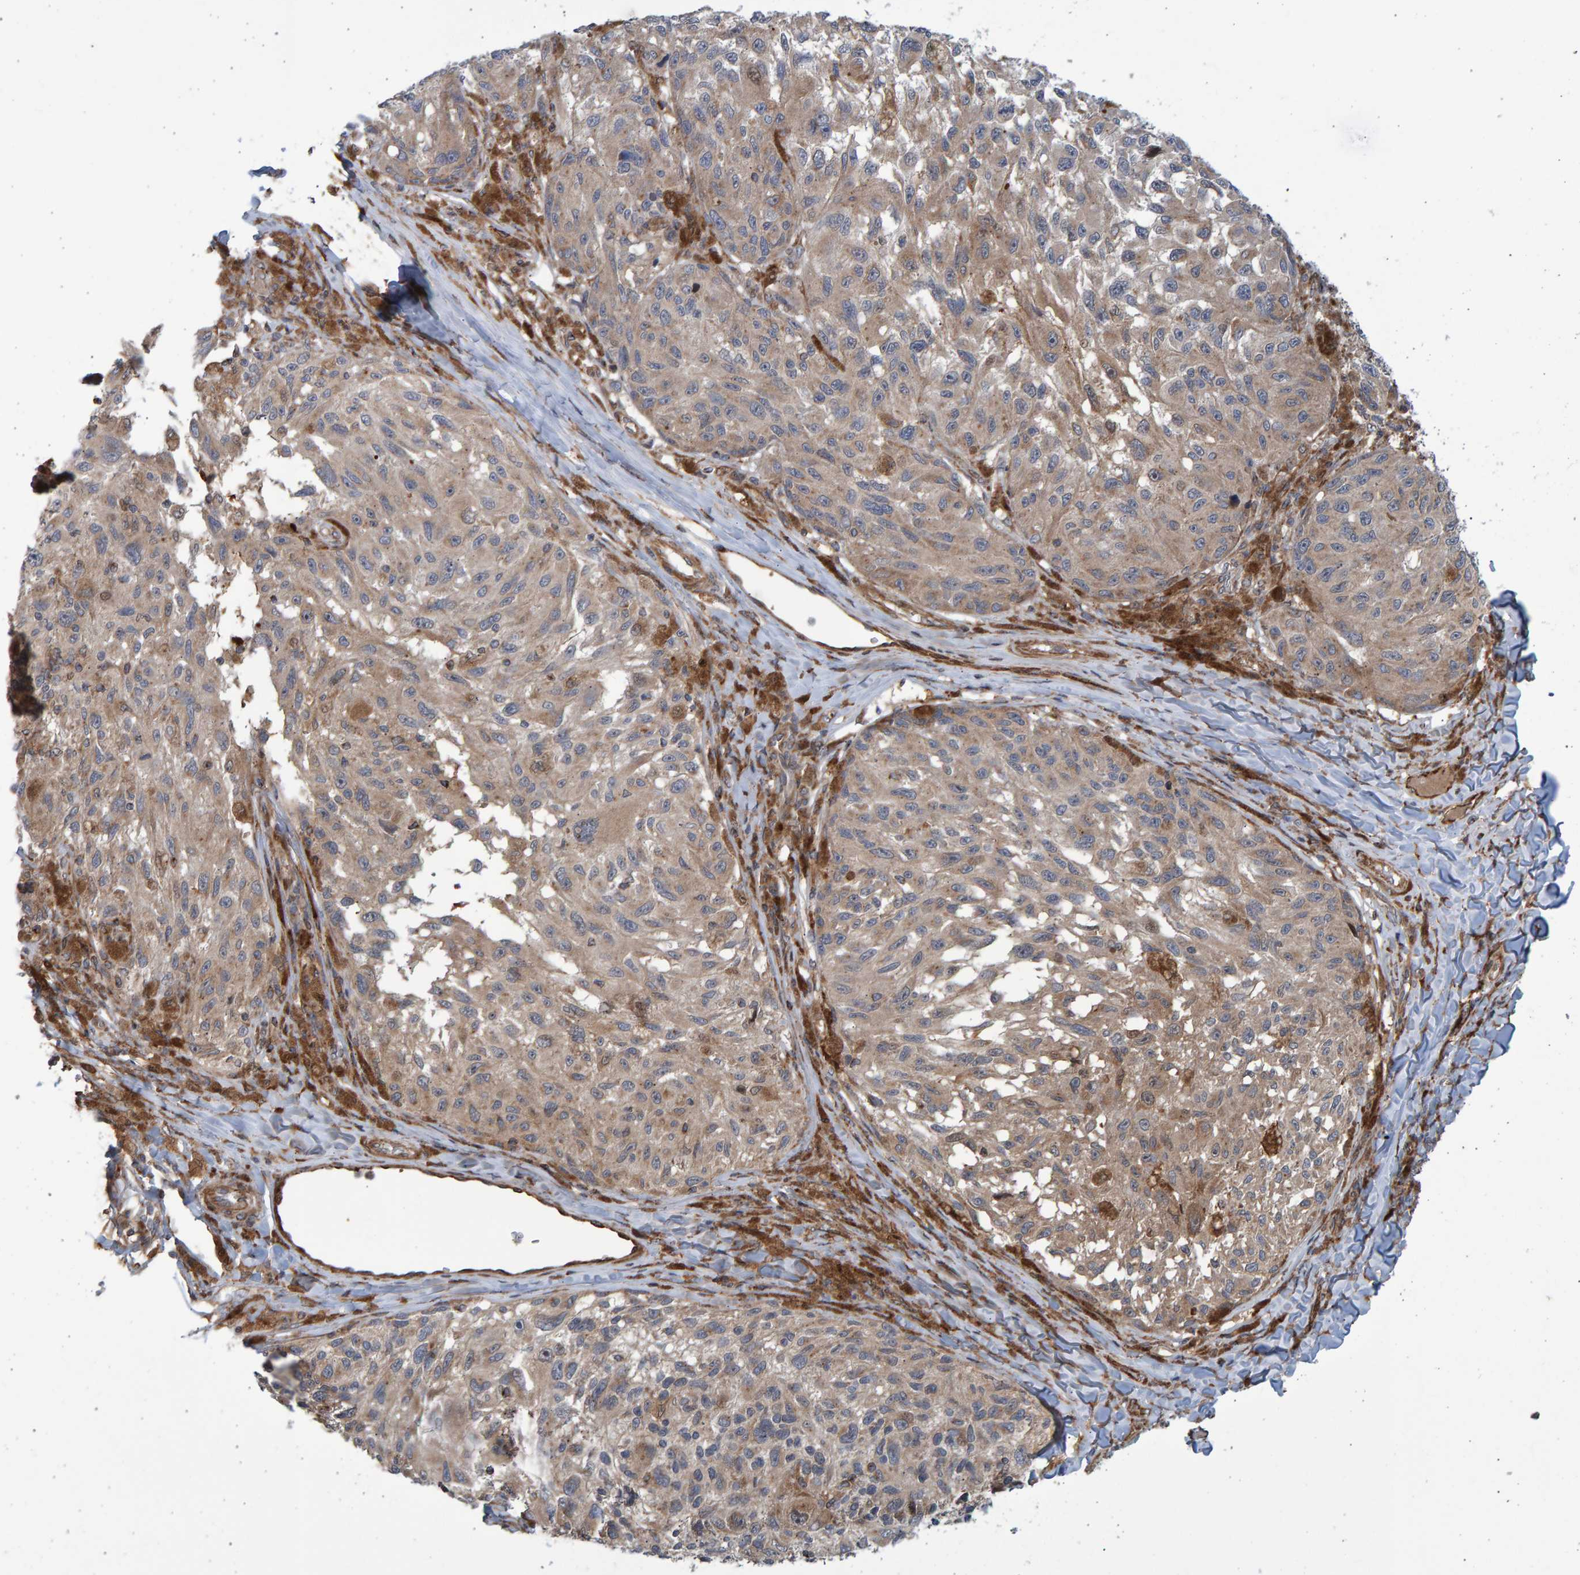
{"staining": {"intensity": "weak", "quantity": ">75%", "location": "cytoplasmic/membranous"}, "tissue": "melanoma", "cell_type": "Tumor cells", "image_type": "cancer", "snomed": [{"axis": "morphology", "description": "Malignant melanoma, NOS"}, {"axis": "topography", "description": "Skin"}], "caption": "Brown immunohistochemical staining in human melanoma exhibits weak cytoplasmic/membranous staining in approximately >75% of tumor cells.", "gene": "LRBA", "patient": {"sex": "female", "age": 73}}